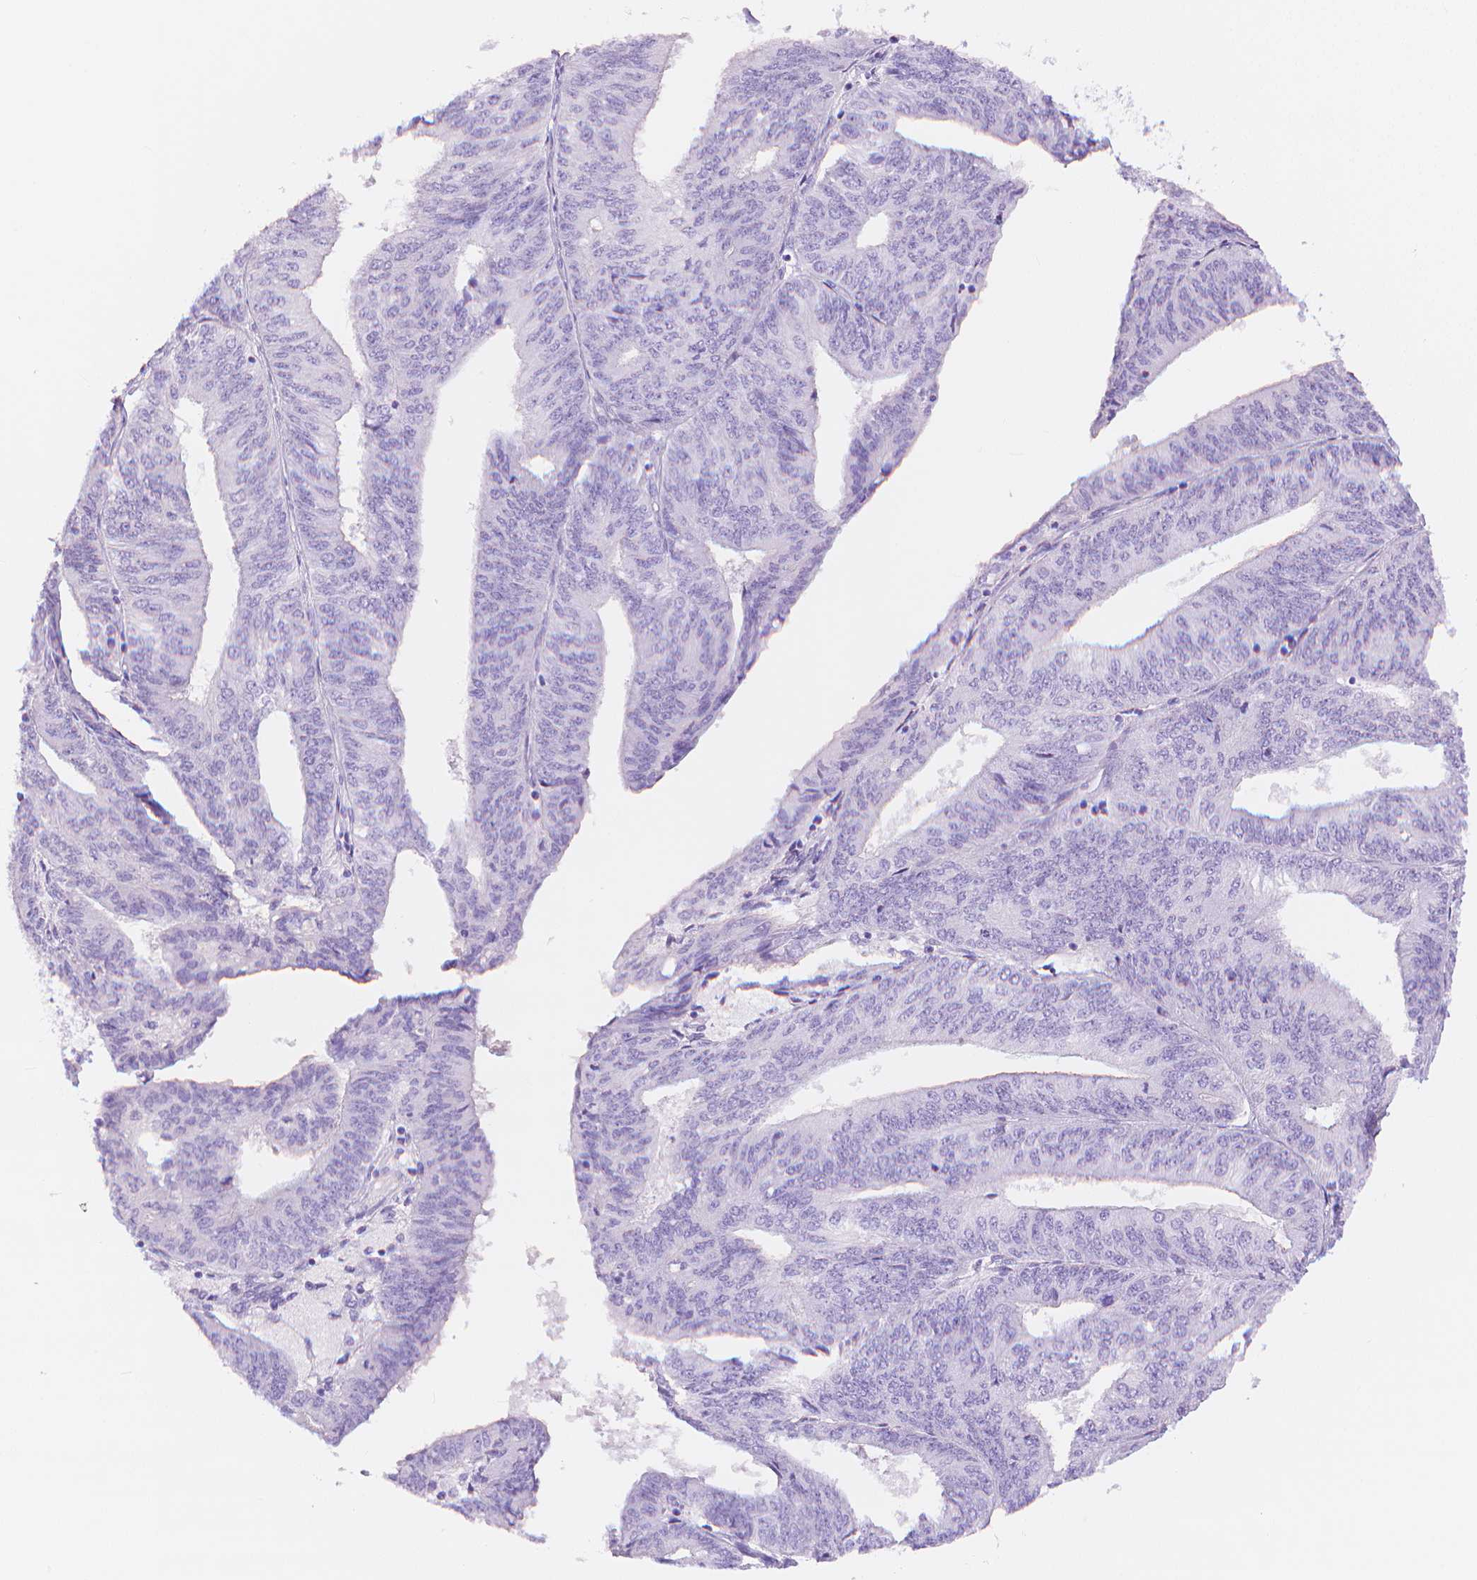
{"staining": {"intensity": "negative", "quantity": "none", "location": "none"}, "tissue": "endometrial cancer", "cell_type": "Tumor cells", "image_type": "cancer", "snomed": [{"axis": "morphology", "description": "Adenocarcinoma, NOS"}, {"axis": "topography", "description": "Endometrium"}], "caption": "A photomicrograph of adenocarcinoma (endometrial) stained for a protein reveals no brown staining in tumor cells.", "gene": "SLC27A5", "patient": {"sex": "female", "age": 58}}